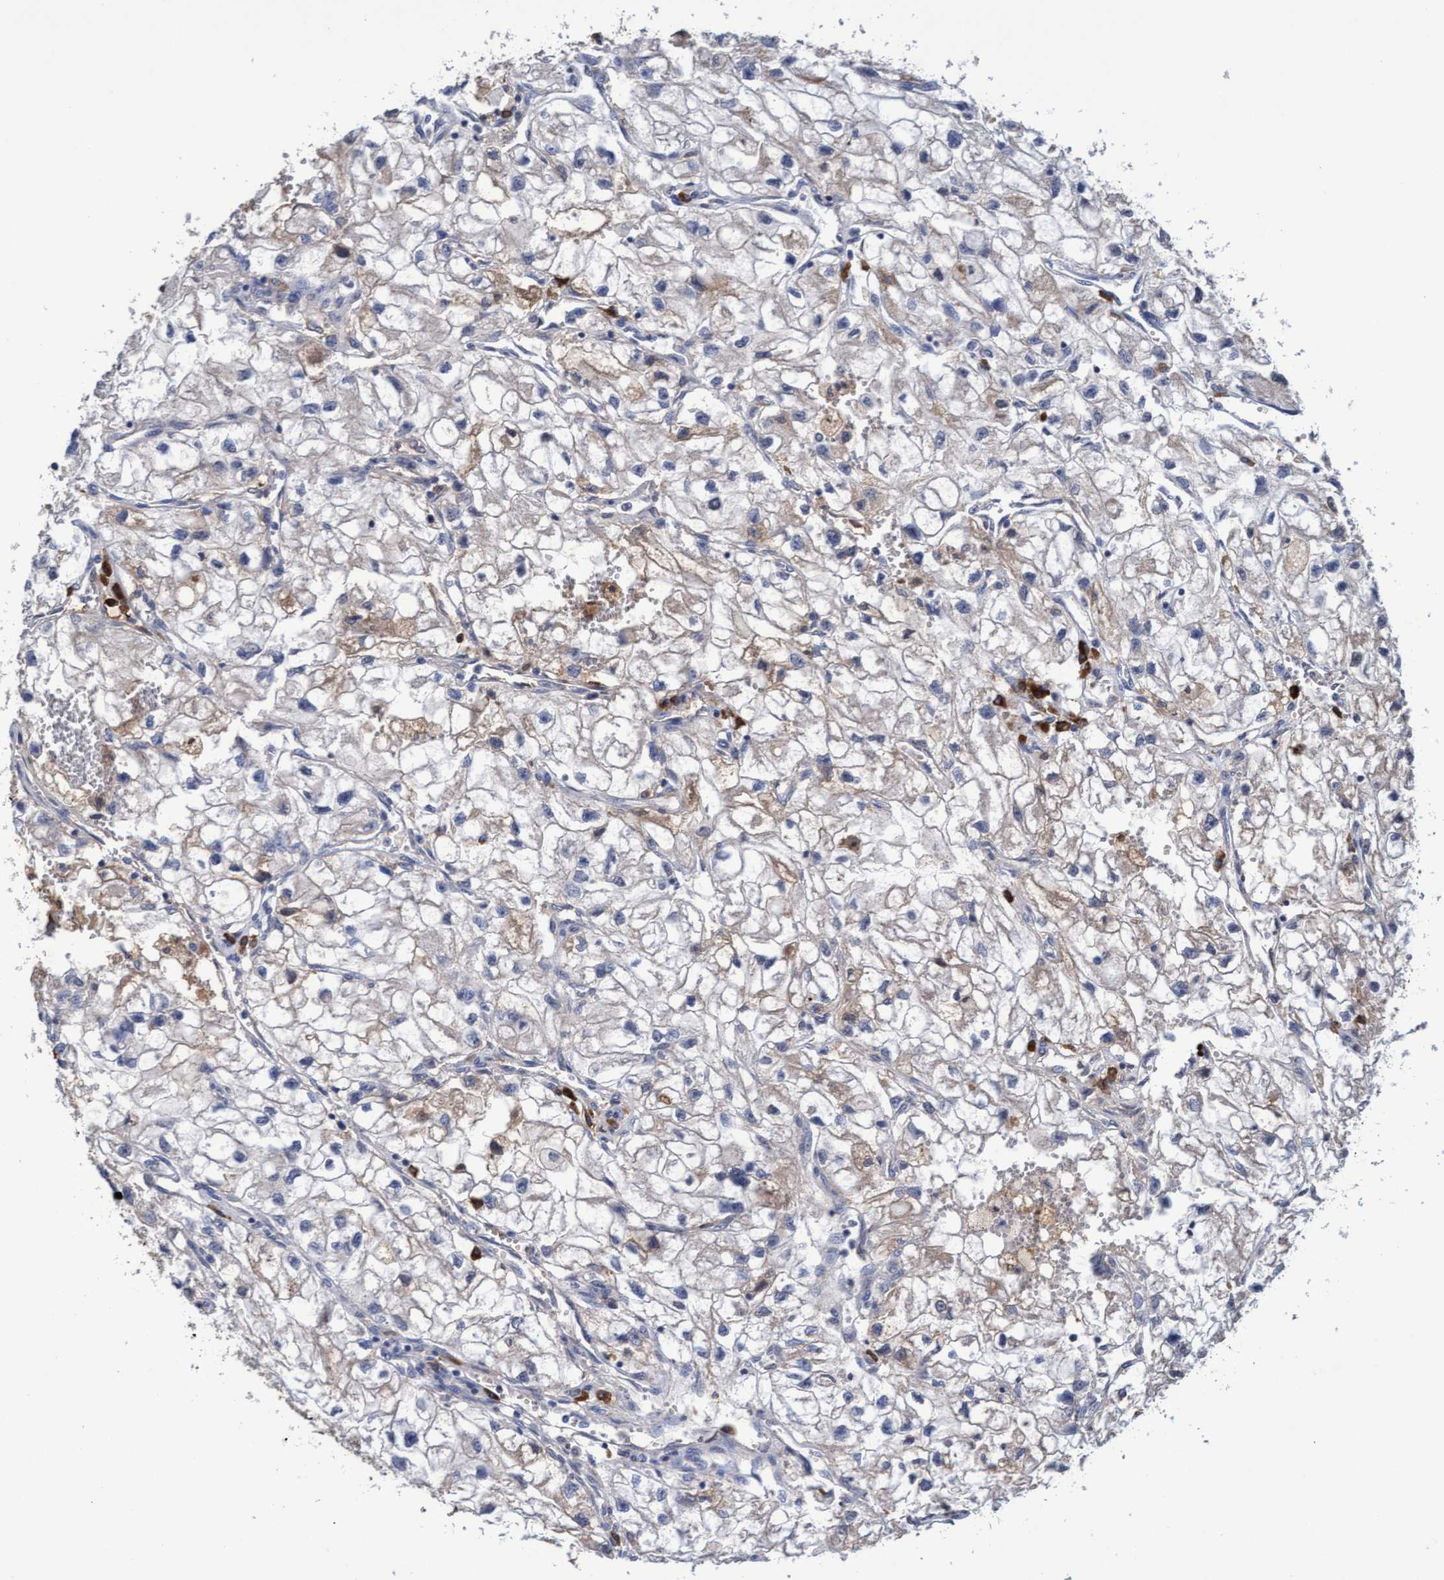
{"staining": {"intensity": "weak", "quantity": "<25%", "location": "cytoplasmic/membranous"}, "tissue": "renal cancer", "cell_type": "Tumor cells", "image_type": "cancer", "snomed": [{"axis": "morphology", "description": "Adenocarcinoma, NOS"}, {"axis": "topography", "description": "Kidney"}], "caption": "Immunohistochemistry (IHC) micrograph of adenocarcinoma (renal) stained for a protein (brown), which displays no positivity in tumor cells. (DAB (3,3'-diaminobenzidine) IHC, high magnification).", "gene": "GPR39", "patient": {"sex": "female", "age": 70}}